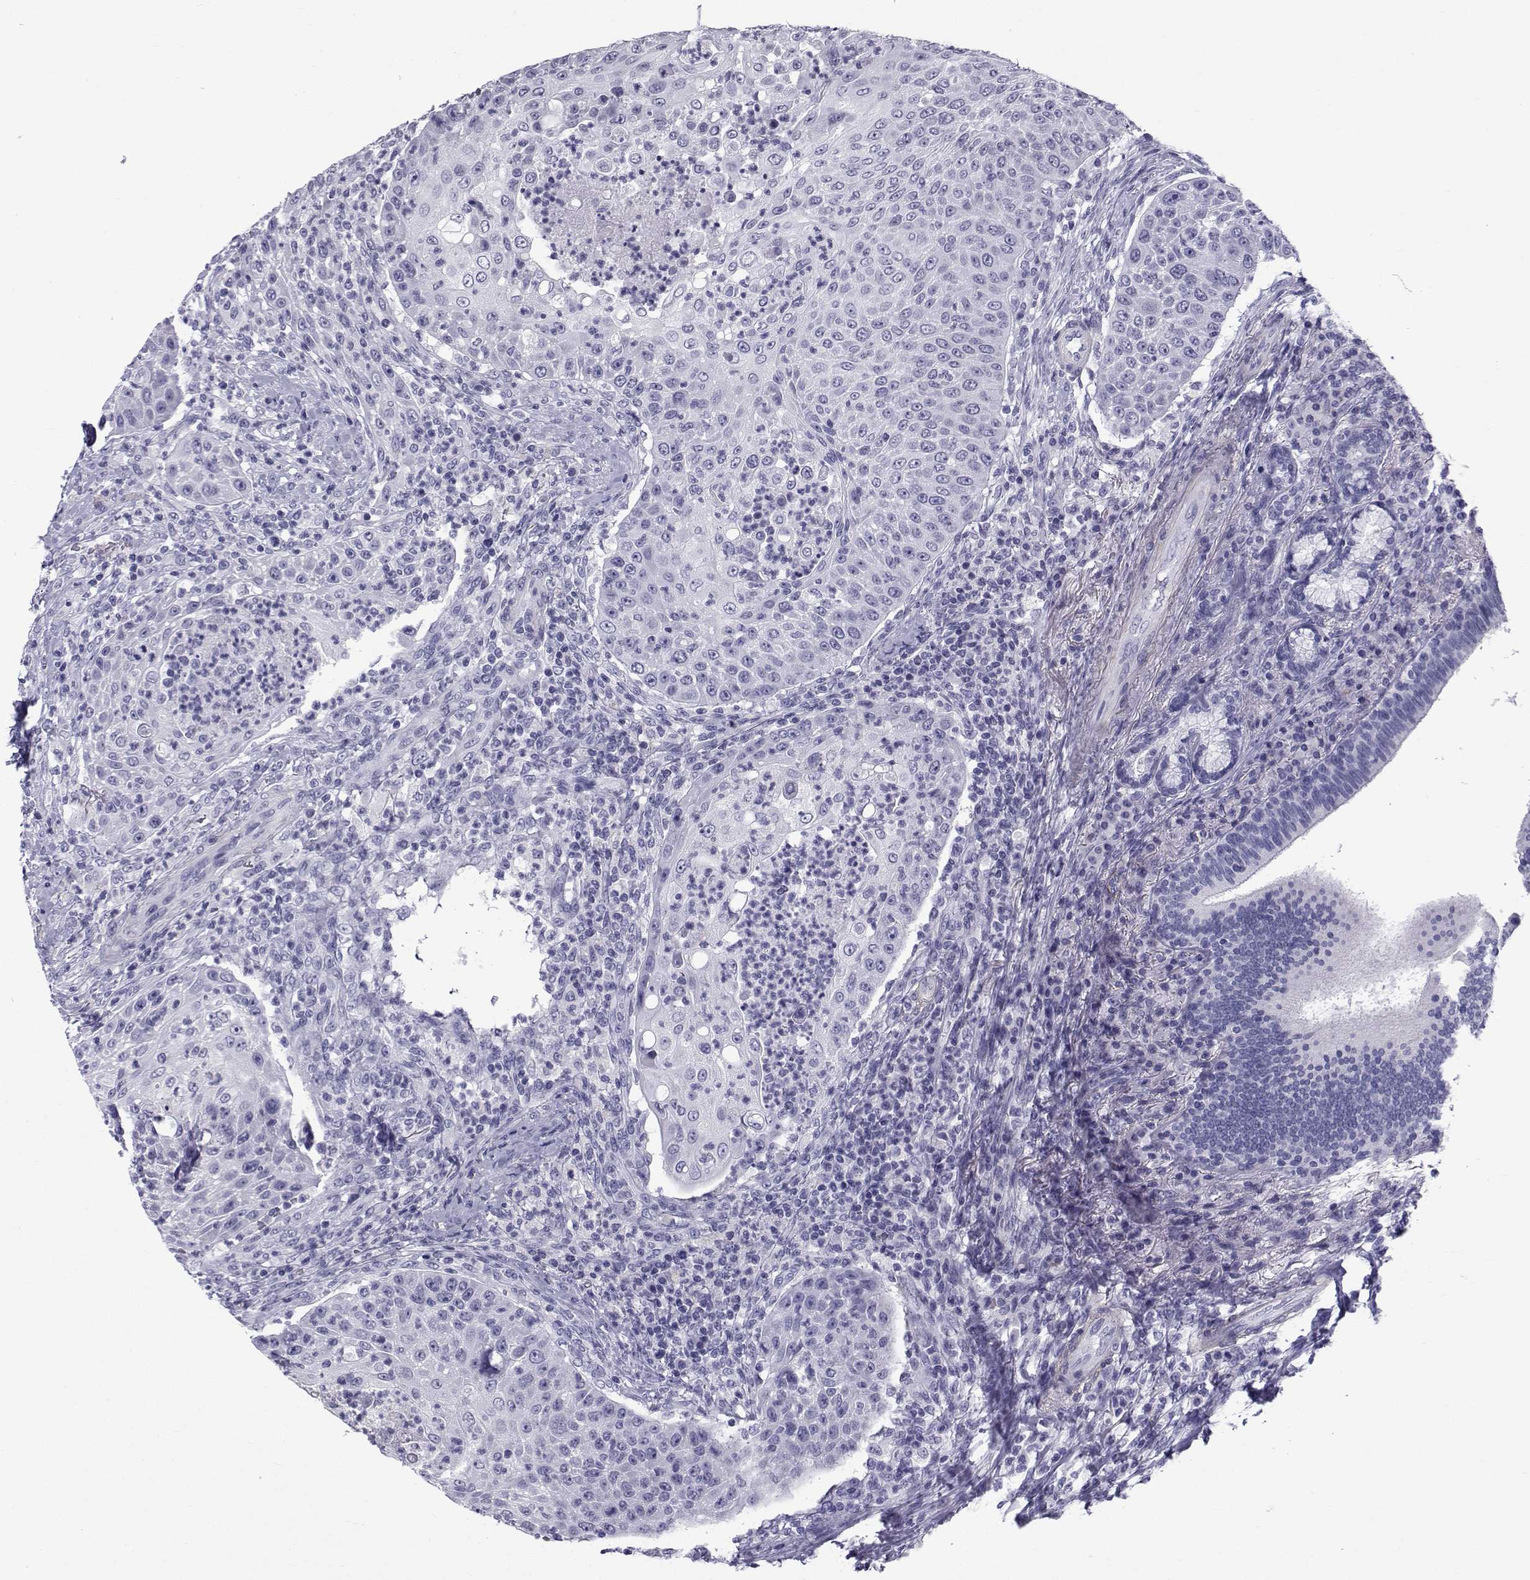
{"staining": {"intensity": "negative", "quantity": "none", "location": "none"}, "tissue": "head and neck cancer", "cell_type": "Tumor cells", "image_type": "cancer", "snomed": [{"axis": "morphology", "description": "Squamous cell carcinoma, NOS"}, {"axis": "topography", "description": "Head-Neck"}], "caption": "Tumor cells are negative for protein expression in human head and neck cancer (squamous cell carcinoma). (DAB immunohistochemistry with hematoxylin counter stain).", "gene": "SPANXD", "patient": {"sex": "male", "age": 69}}